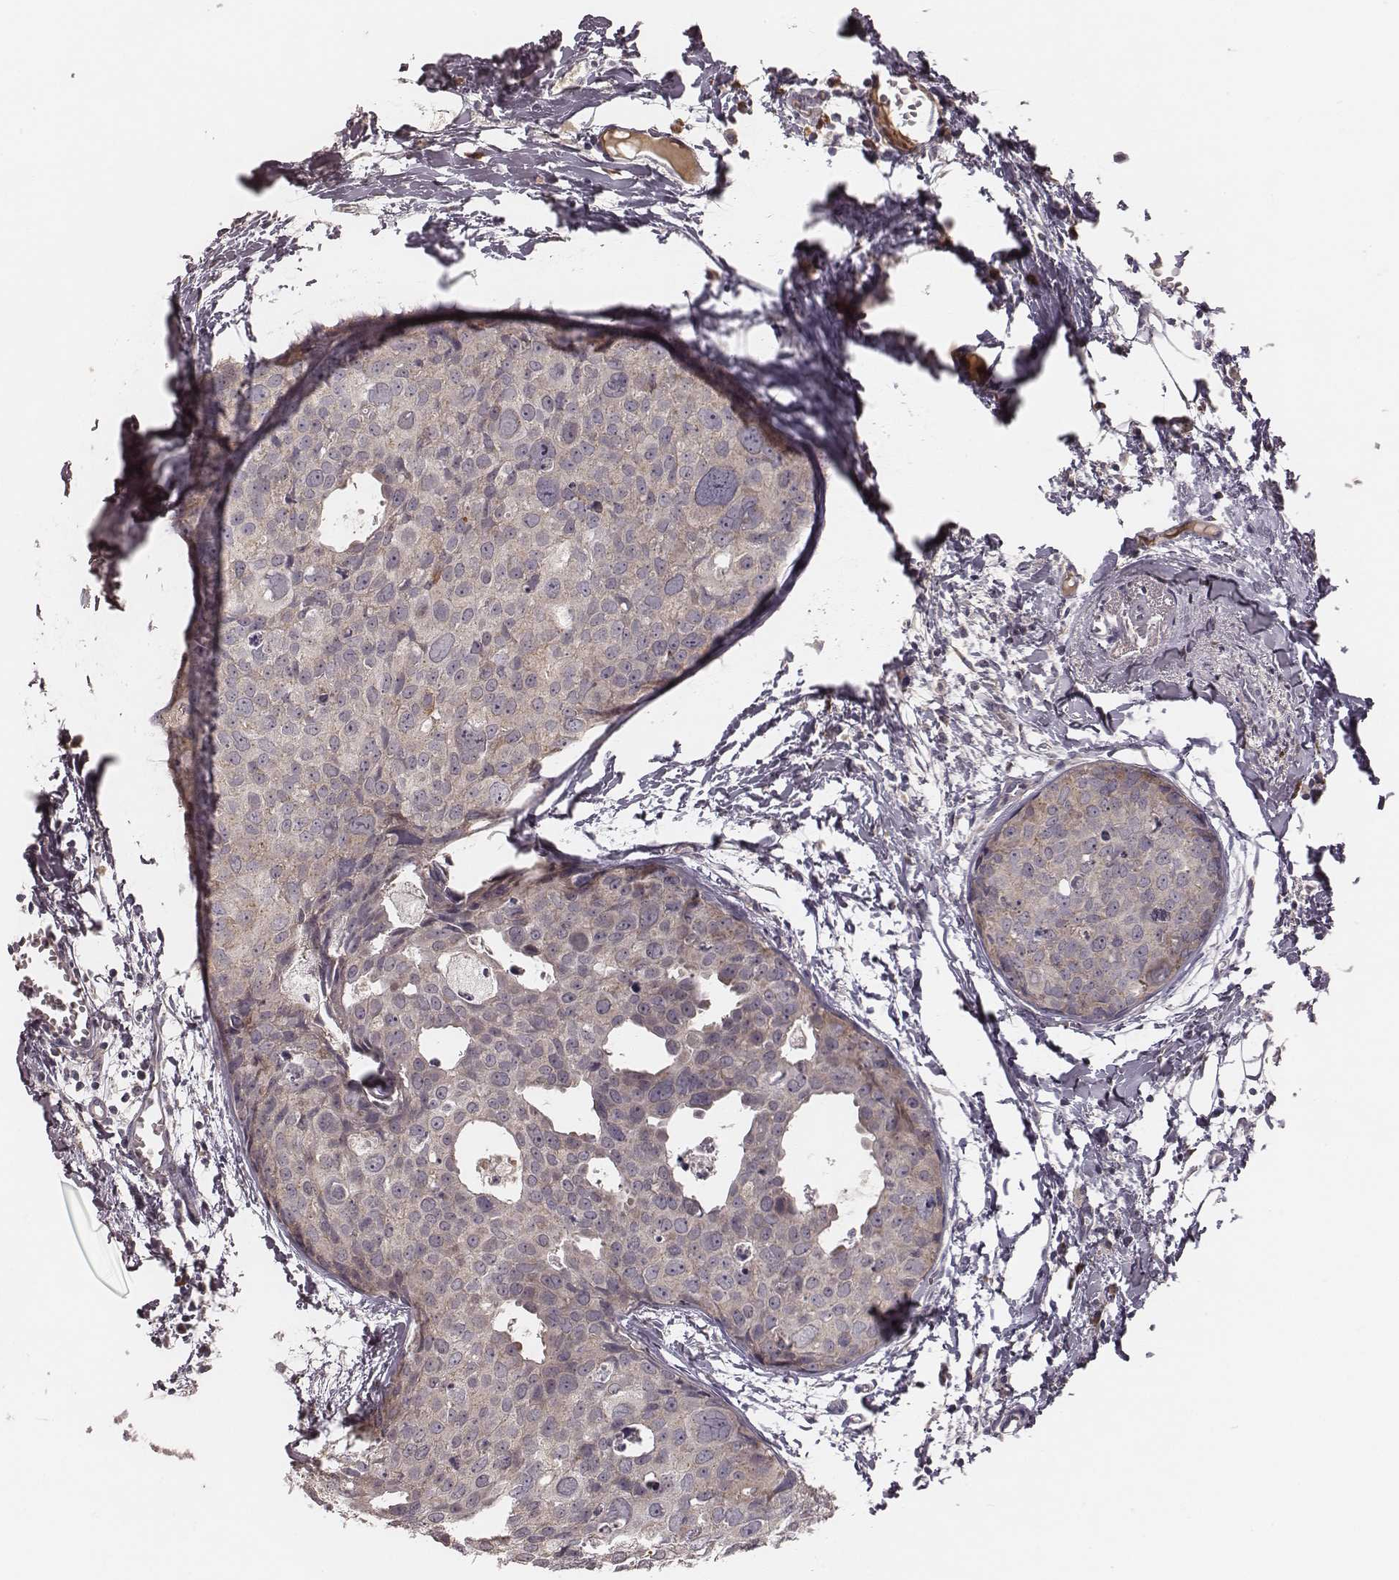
{"staining": {"intensity": "weak", "quantity": ">75%", "location": "cytoplasmic/membranous"}, "tissue": "breast cancer", "cell_type": "Tumor cells", "image_type": "cancer", "snomed": [{"axis": "morphology", "description": "Duct carcinoma"}, {"axis": "topography", "description": "Breast"}], "caption": "This is a micrograph of immunohistochemistry staining of breast cancer (infiltrating ductal carcinoma), which shows weak positivity in the cytoplasmic/membranous of tumor cells.", "gene": "P2RX5", "patient": {"sex": "female", "age": 38}}